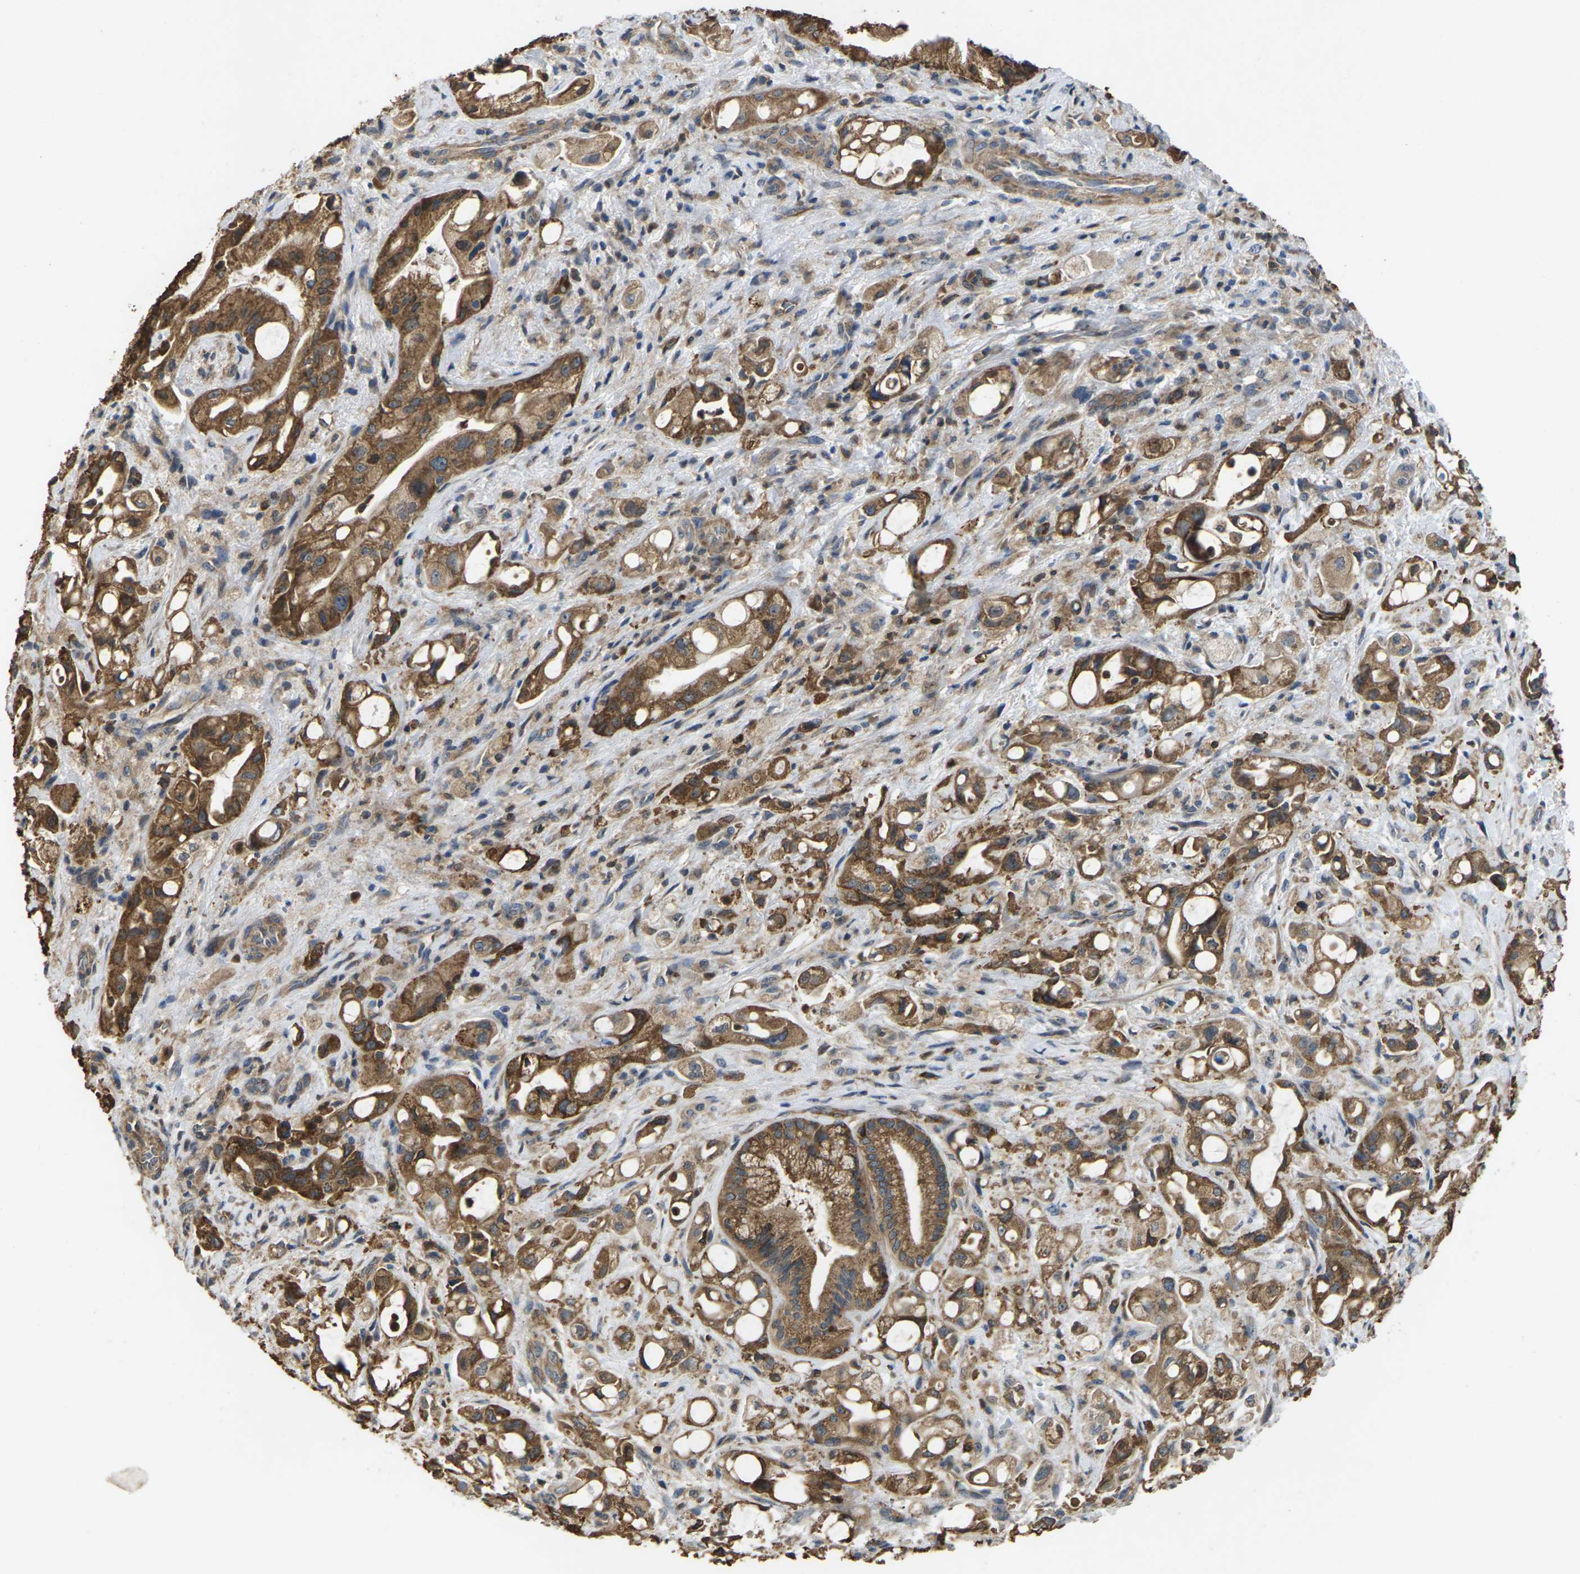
{"staining": {"intensity": "moderate", "quantity": ">75%", "location": "cytoplasmic/membranous"}, "tissue": "pancreatic cancer", "cell_type": "Tumor cells", "image_type": "cancer", "snomed": [{"axis": "morphology", "description": "Adenocarcinoma, NOS"}, {"axis": "topography", "description": "Pancreas"}], "caption": "High-magnification brightfield microscopy of pancreatic cancer stained with DAB (brown) and counterstained with hematoxylin (blue). tumor cells exhibit moderate cytoplasmic/membranous positivity is appreciated in approximately>75% of cells.", "gene": "TIAM1", "patient": {"sex": "male", "age": 79}}